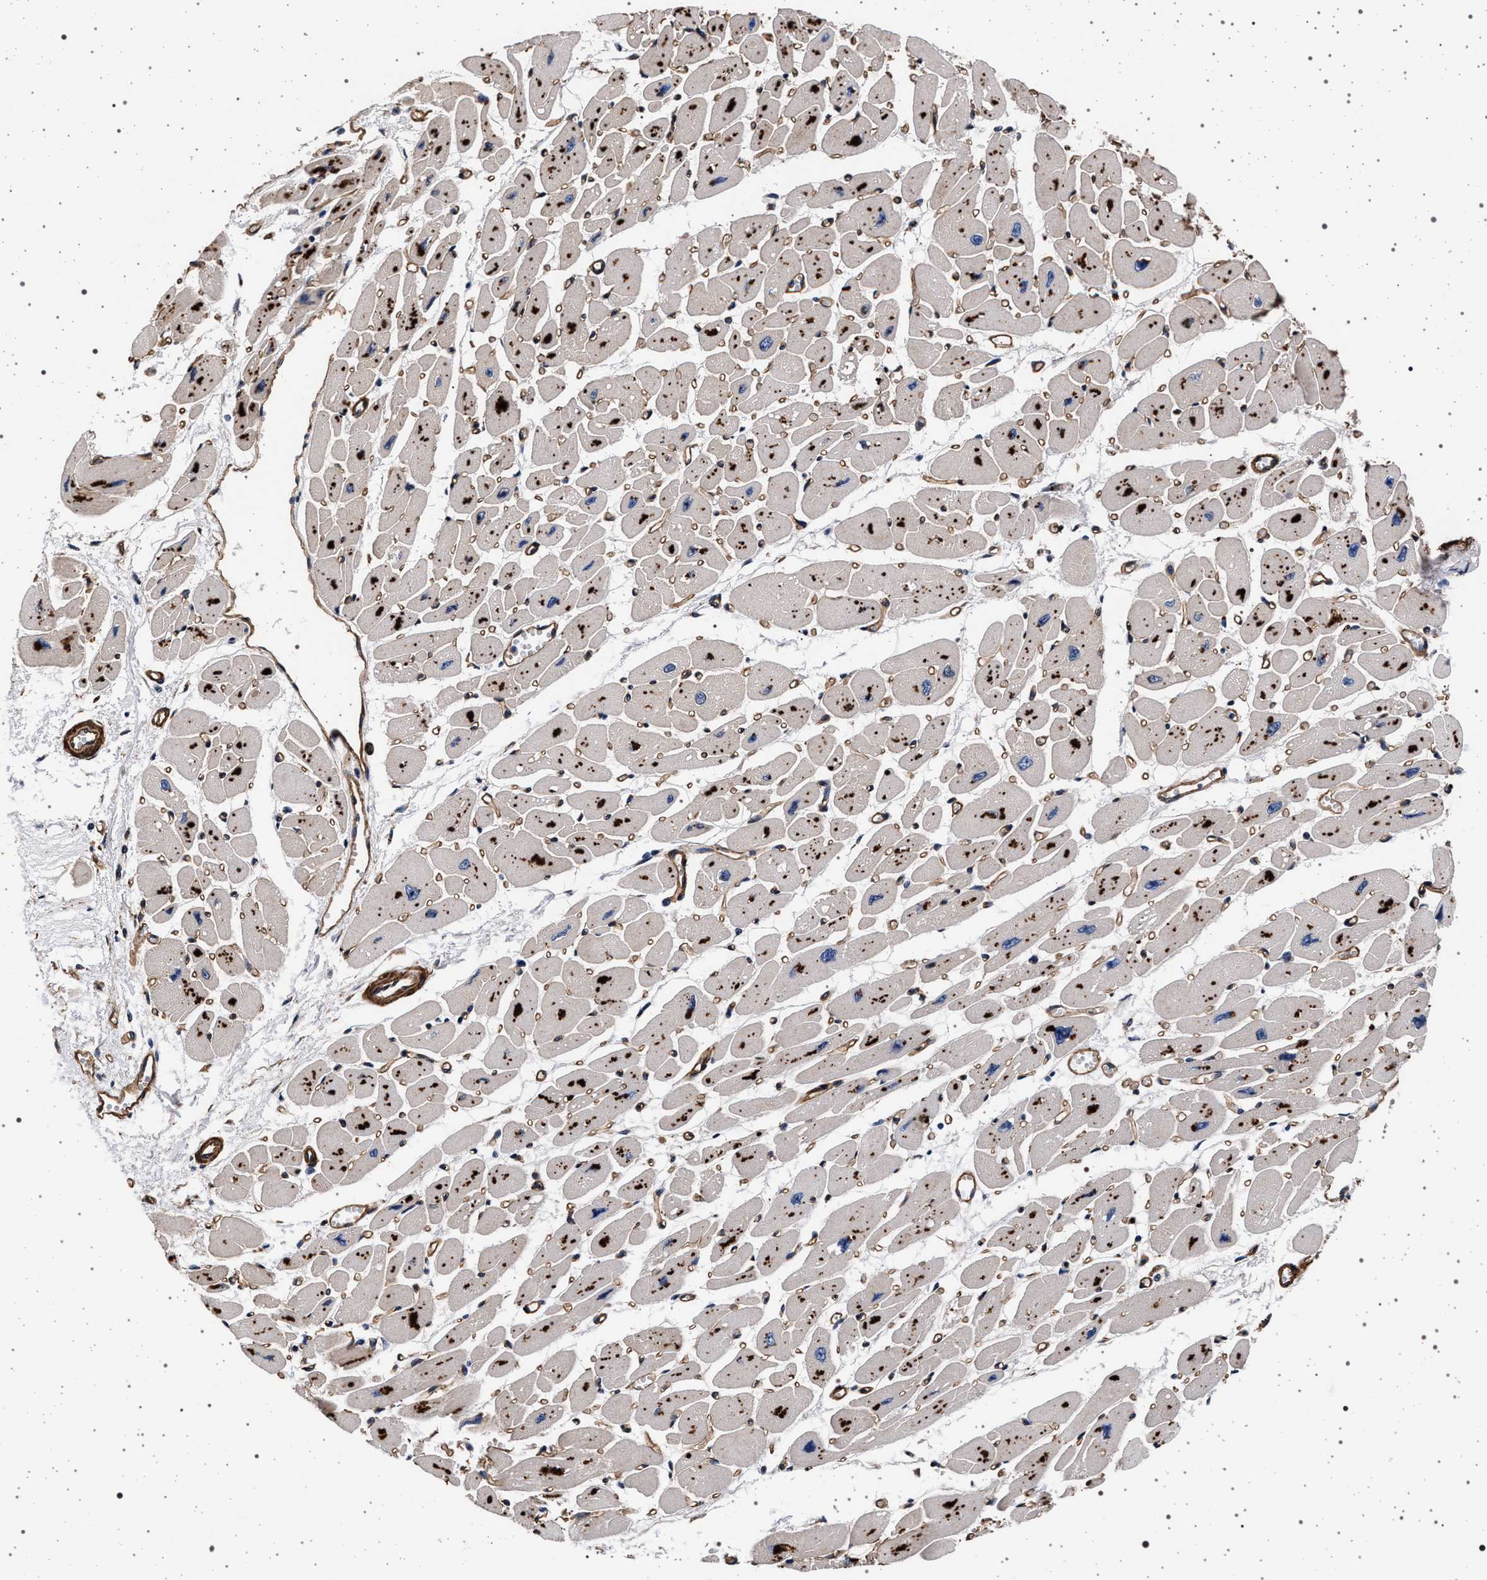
{"staining": {"intensity": "moderate", "quantity": ">75%", "location": "cytoplasmic/membranous"}, "tissue": "heart muscle", "cell_type": "Cardiomyocytes", "image_type": "normal", "snomed": [{"axis": "morphology", "description": "Normal tissue, NOS"}, {"axis": "topography", "description": "Heart"}], "caption": "IHC micrograph of normal heart muscle stained for a protein (brown), which displays medium levels of moderate cytoplasmic/membranous expression in approximately >75% of cardiomyocytes.", "gene": "KCNK6", "patient": {"sex": "female", "age": 54}}